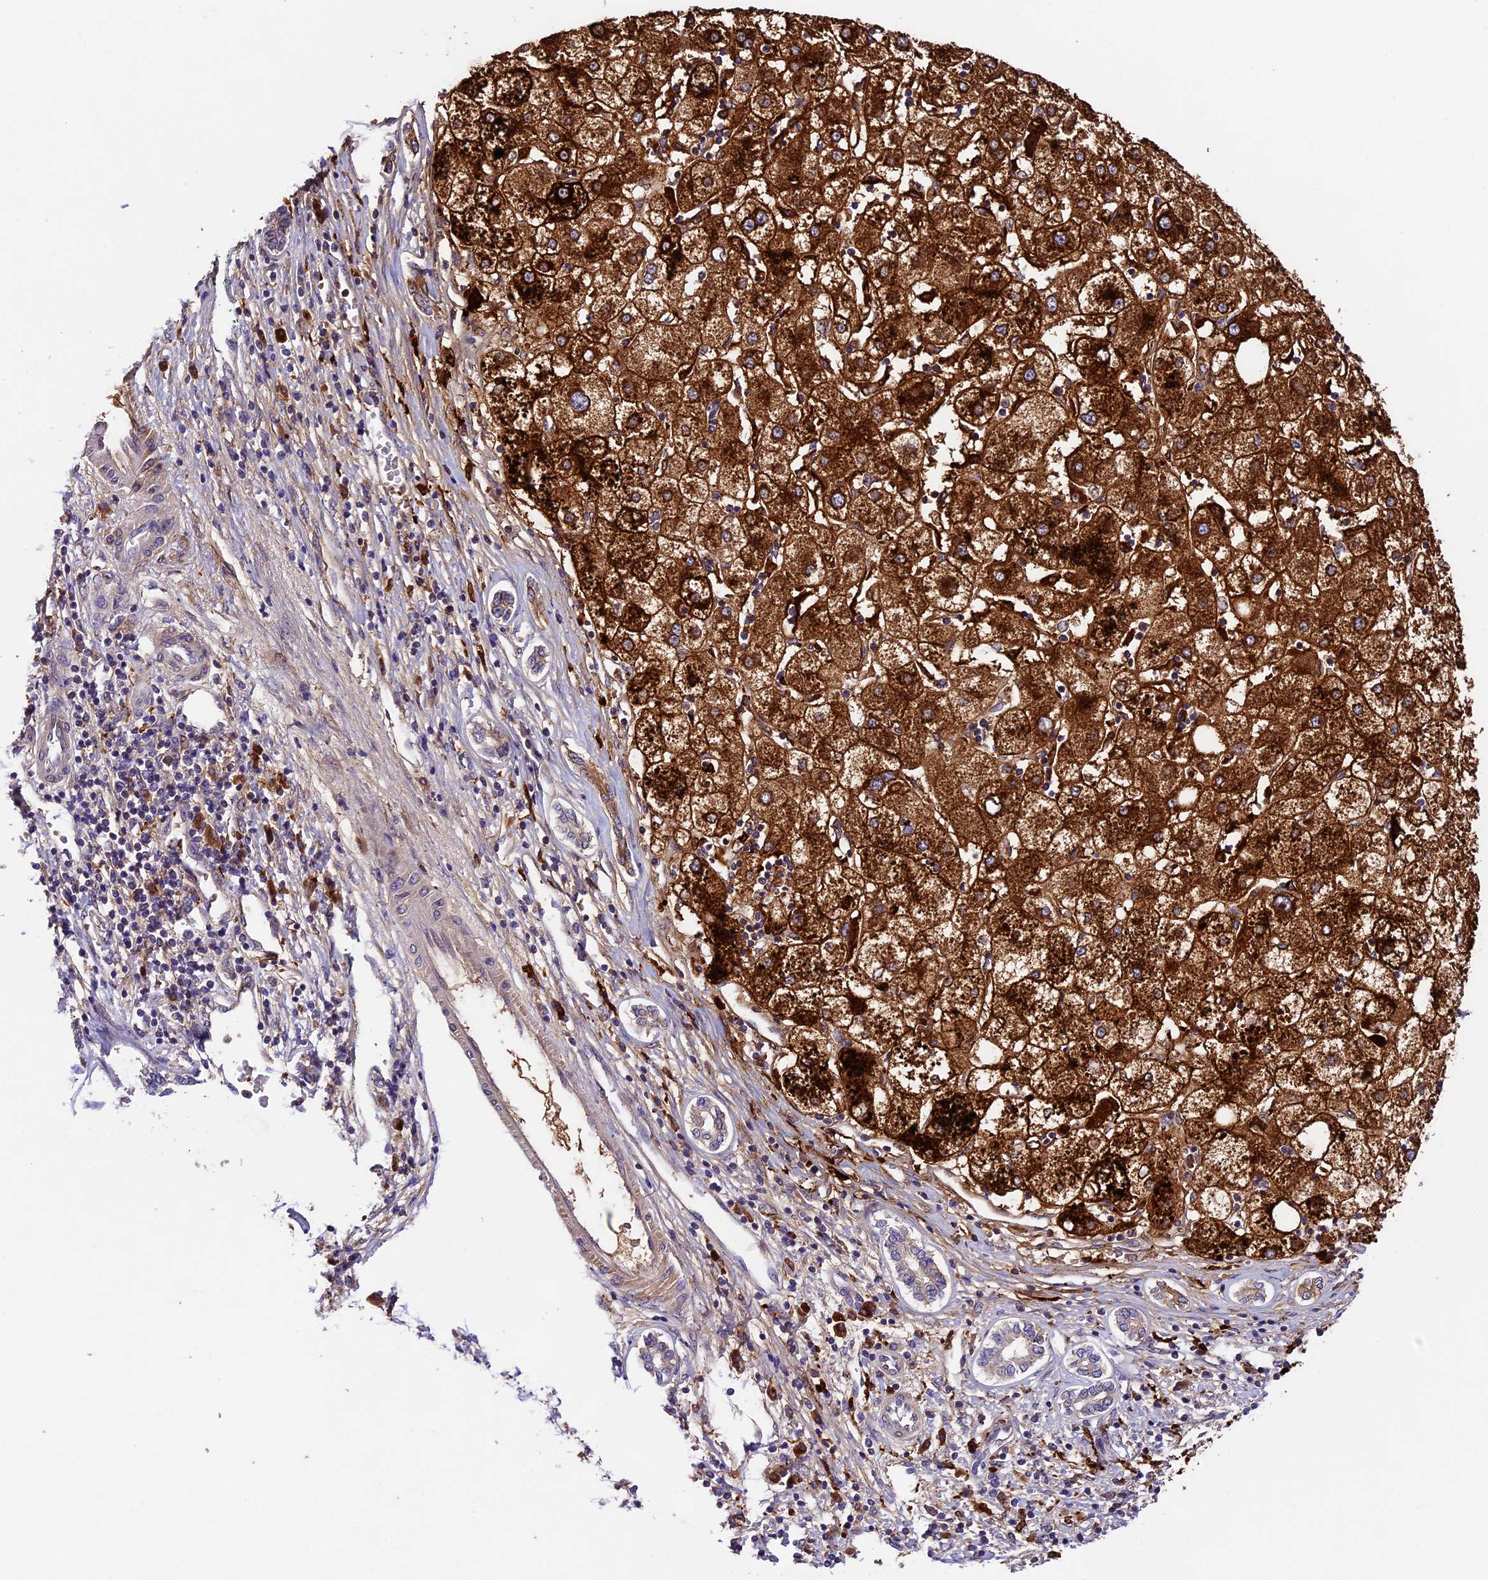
{"staining": {"intensity": "strong", "quantity": "25%-75%", "location": "cytoplasmic/membranous,nuclear"}, "tissue": "liver cancer", "cell_type": "Tumor cells", "image_type": "cancer", "snomed": [{"axis": "morphology", "description": "Carcinoma, Hepatocellular, NOS"}, {"axis": "topography", "description": "Liver"}], "caption": "A brown stain highlights strong cytoplasmic/membranous and nuclear positivity of a protein in human liver hepatocellular carcinoma tumor cells.", "gene": "CILP2", "patient": {"sex": "male", "age": 65}}